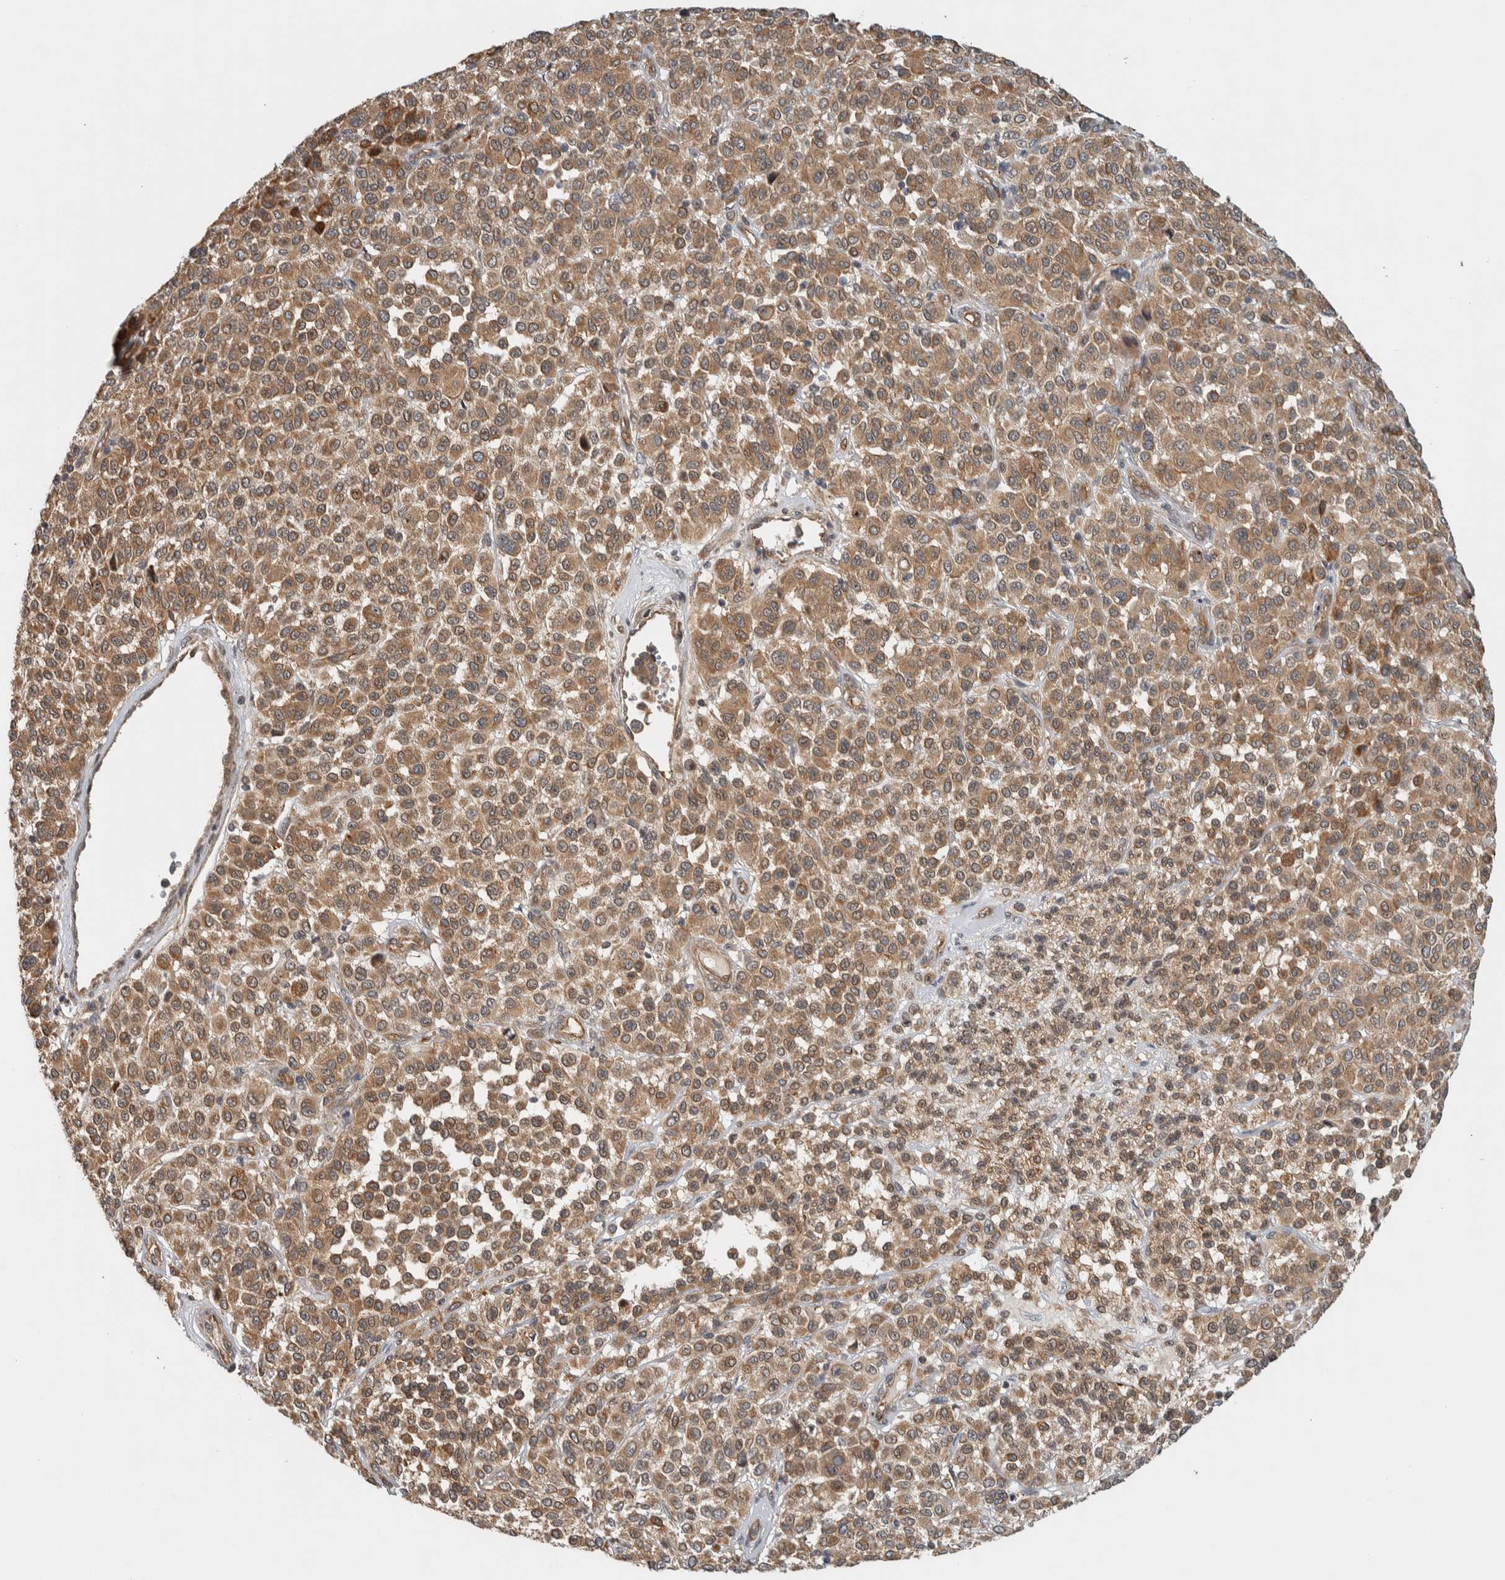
{"staining": {"intensity": "moderate", "quantity": ">75%", "location": "cytoplasmic/membranous"}, "tissue": "melanoma", "cell_type": "Tumor cells", "image_type": "cancer", "snomed": [{"axis": "morphology", "description": "Malignant melanoma, Metastatic site"}, {"axis": "topography", "description": "Pancreas"}], "caption": "Protein expression analysis of human melanoma reveals moderate cytoplasmic/membranous expression in about >75% of tumor cells. The staining is performed using DAB (3,3'-diaminobenzidine) brown chromogen to label protein expression. The nuclei are counter-stained blue using hematoxylin.", "gene": "TBC1D31", "patient": {"sex": "female", "age": 30}}